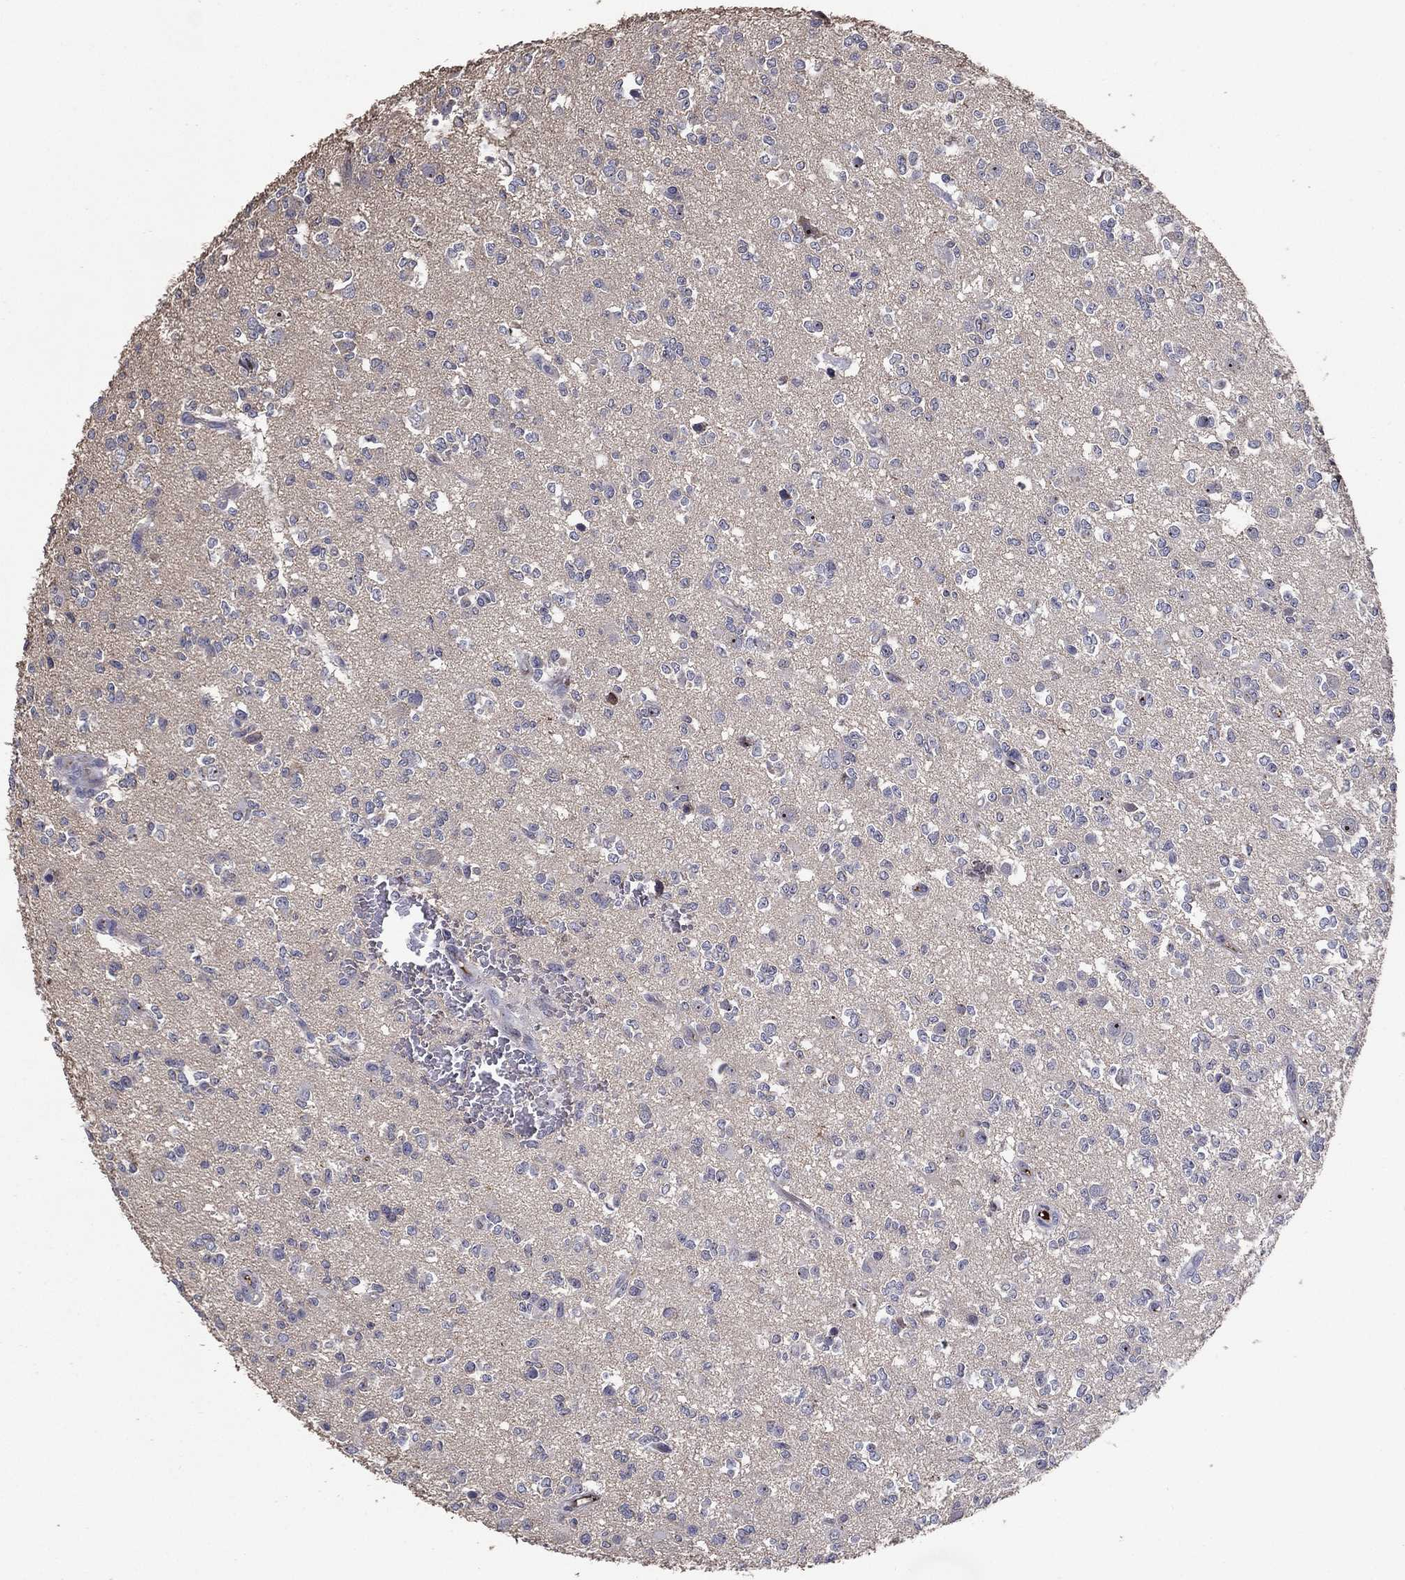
{"staining": {"intensity": "negative", "quantity": "none", "location": "none"}, "tissue": "glioma", "cell_type": "Tumor cells", "image_type": "cancer", "snomed": [{"axis": "morphology", "description": "Glioma, malignant, Low grade"}, {"axis": "topography", "description": "Brain"}], "caption": "This photomicrograph is of glioma stained with immunohistochemistry (IHC) to label a protein in brown with the nuclei are counter-stained blue. There is no expression in tumor cells.", "gene": "EFNA1", "patient": {"sex": "female", "age": 45}}